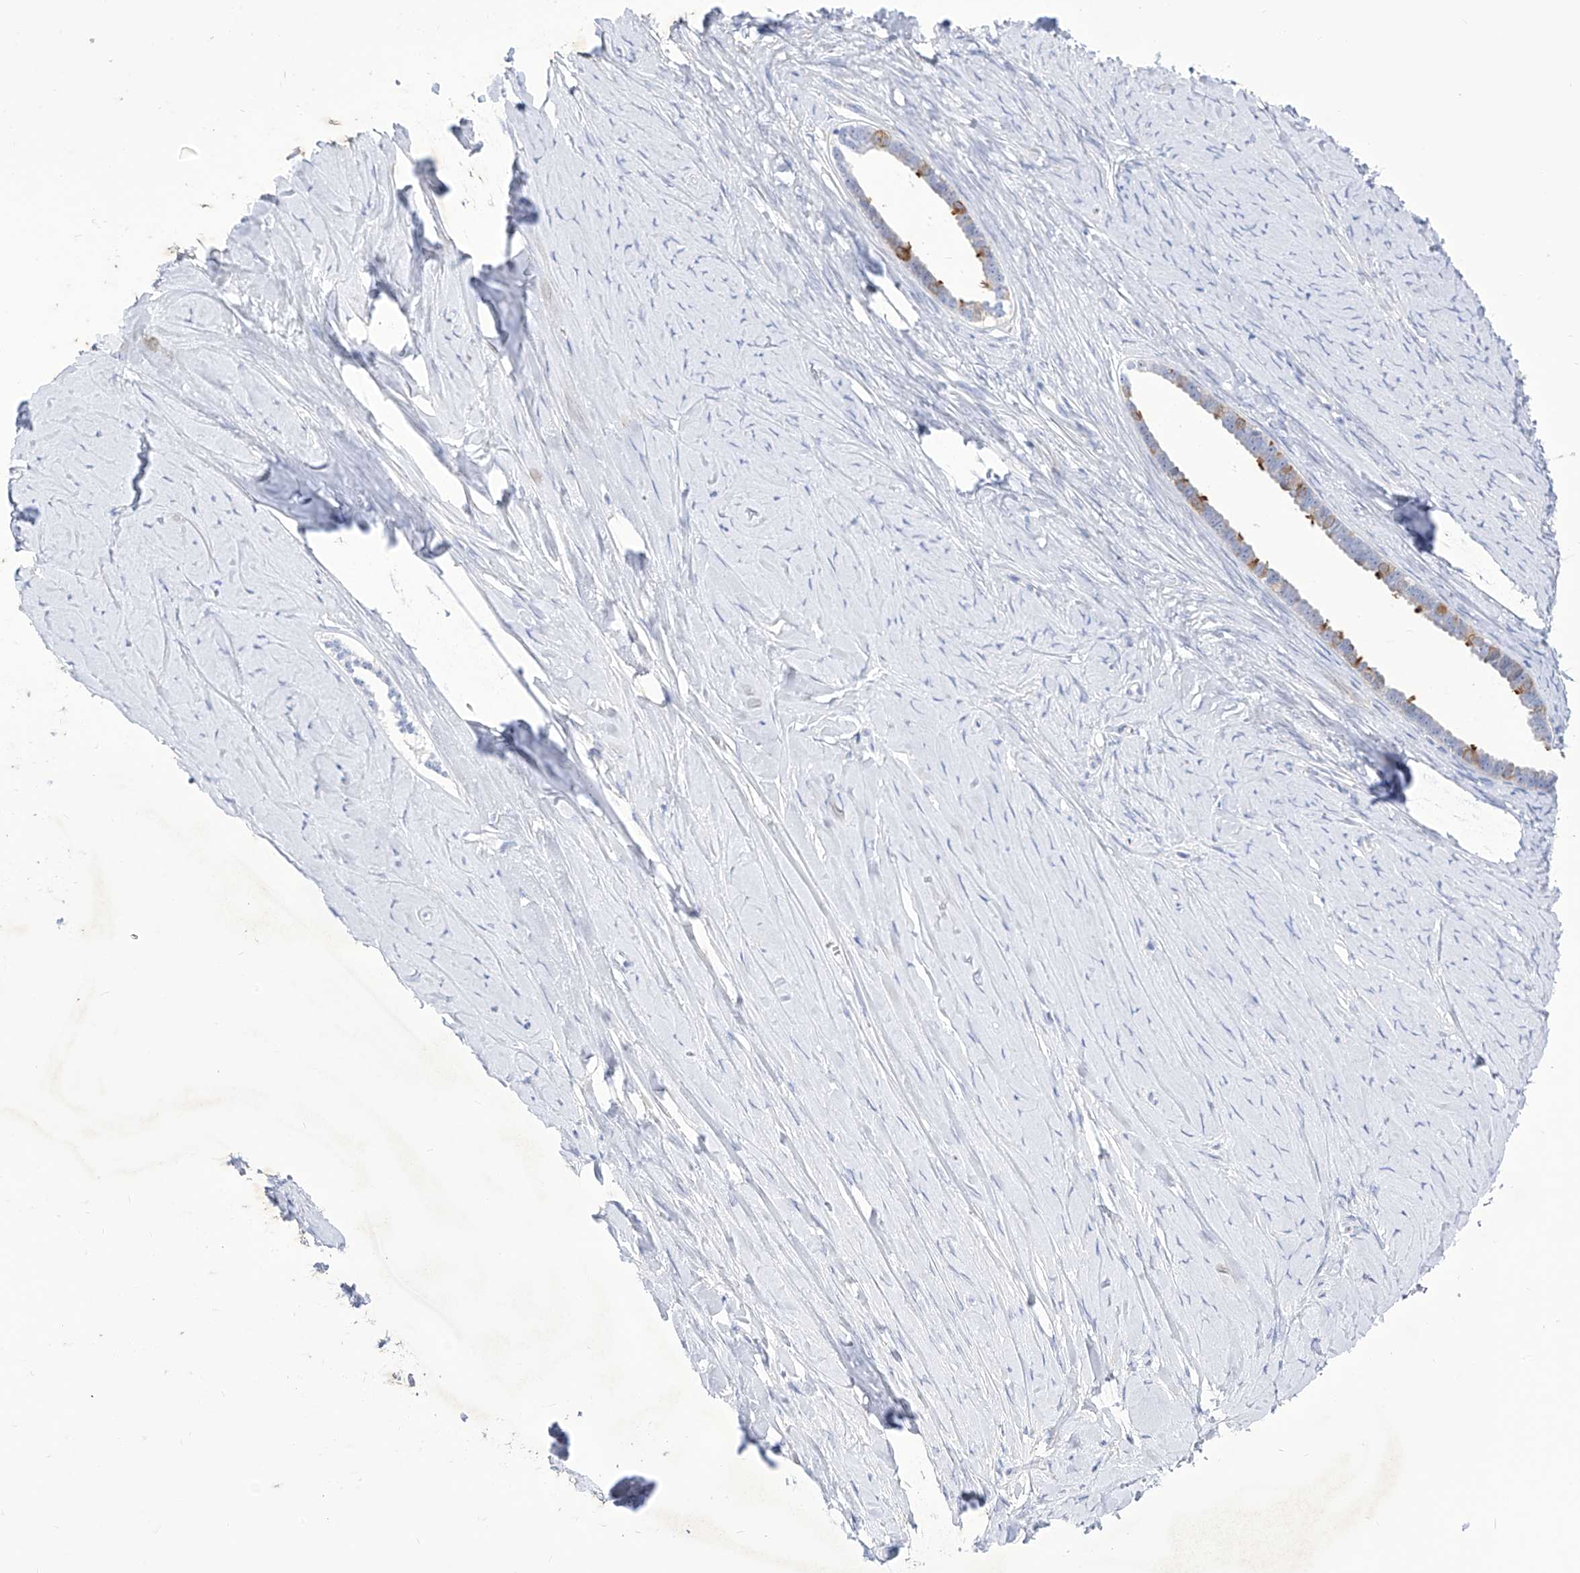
{"staining": {"intensity": "moderate", "quantity": "<25%", "location": "cytoplasmic/membranous"}, "tissue": "ovarian cancer", "cell_type": "Tumor cells", "image_type": "cancer", "snomed": [{"axis": "morphology", "description": "Cystadenocarcinoma, serous, NOS"}, {"axis": "topography", "description": "Ovary"}], "caption": "A low amount of moderate cytoplasmic/membranous expression is seen in approximately <25% of tumor cells in ovarian serous cystadenocarcinoma tissue.", "gene": "C1orf87", "patient": {"sex": "female", "age": 79}}